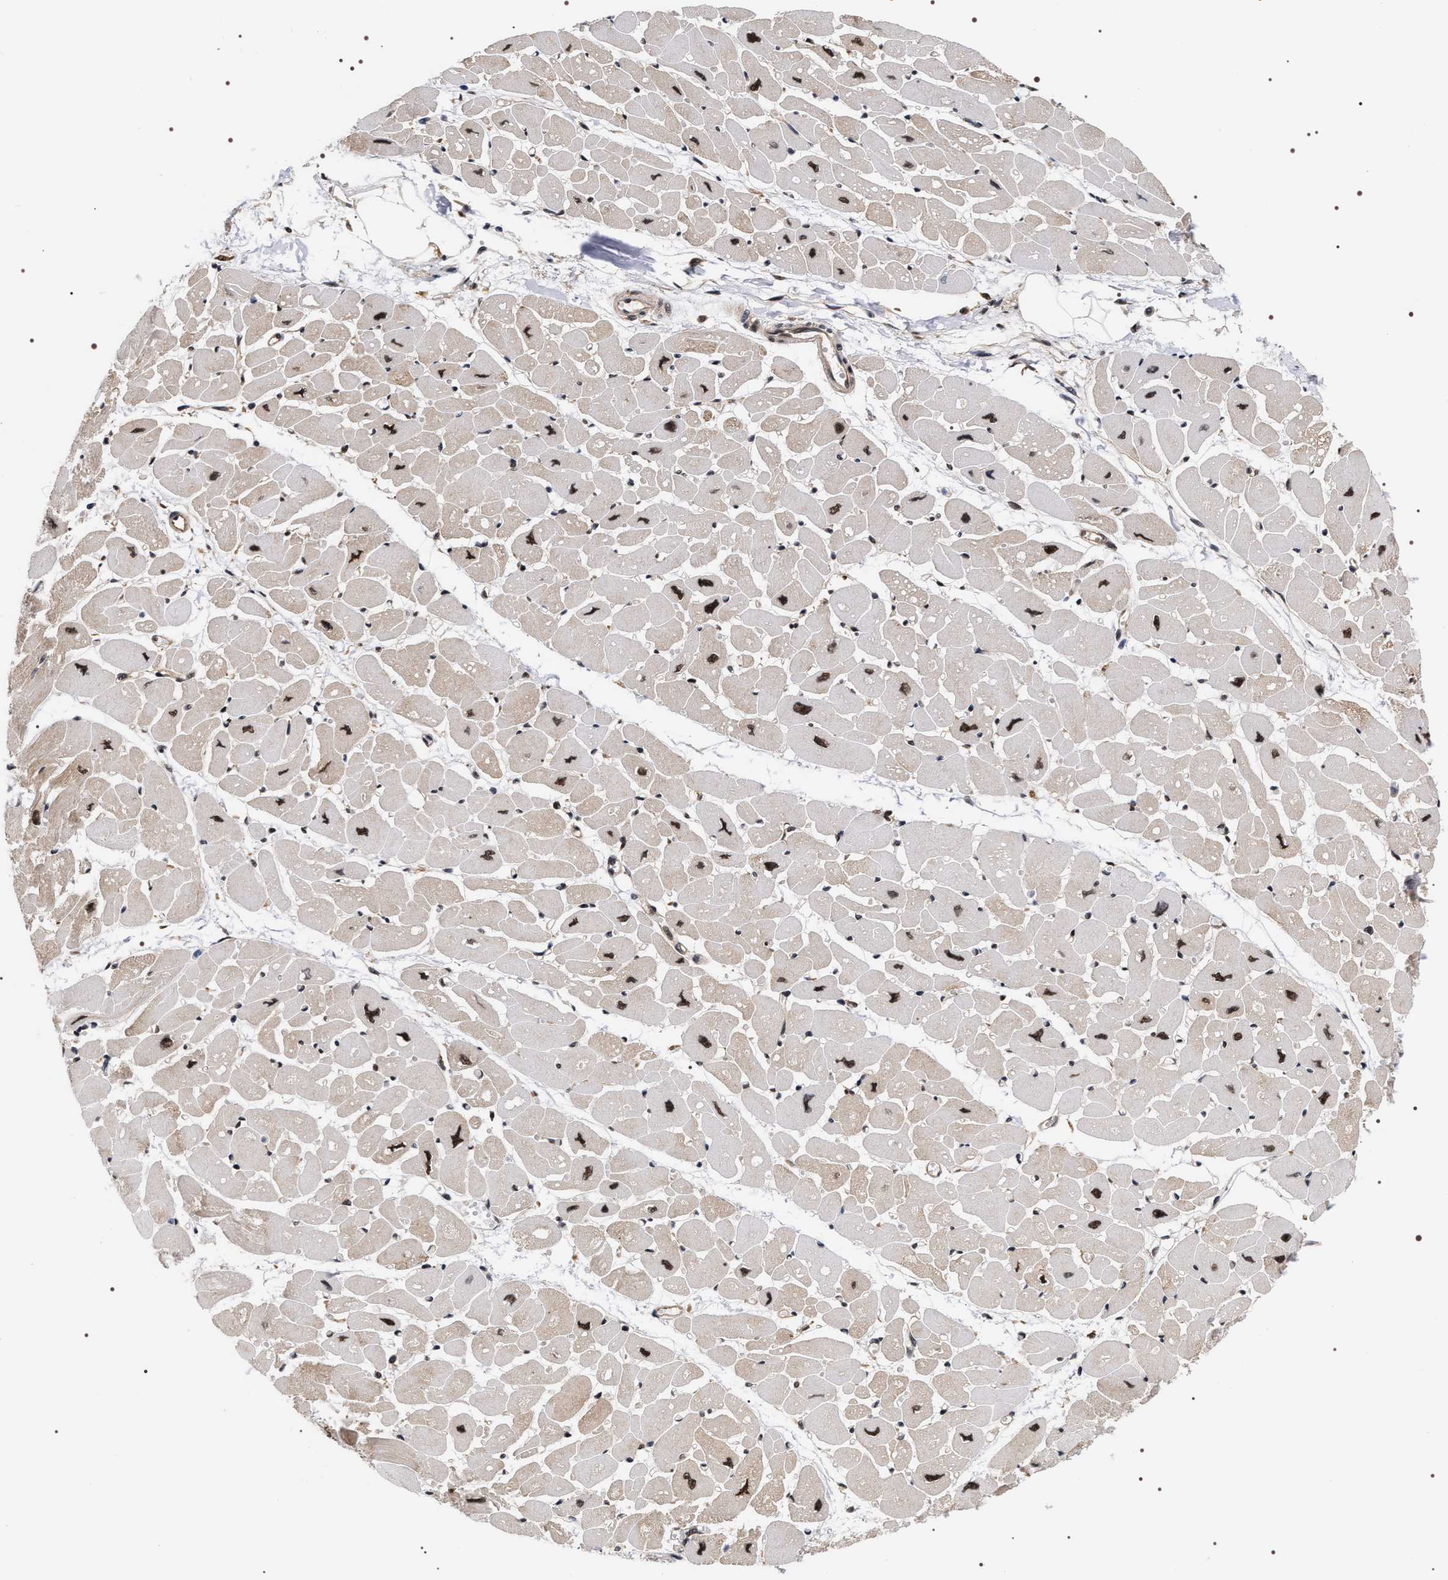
{"staining": {"intensity": "moderate", "quantity": ">75%", "location": "nuclear"}, "tissue": "heart muscle", "cell_type": "Cardiomyocytes", "image_type": "normal", "snomed": [{"axis": "morphology", "description": "Normal tissue, NOS"}, {"axis": "topography", "description": "Heart"}], "caption": "Immunohistochemistry photomicrograph of benign human heart muscle stained for a protein (brown), which reveals medium levels of moderate nuclear expression in about >75% of cardiomyocytes.", "gene": "BAG6", "patient": {"sex": "female", "age": 54}}